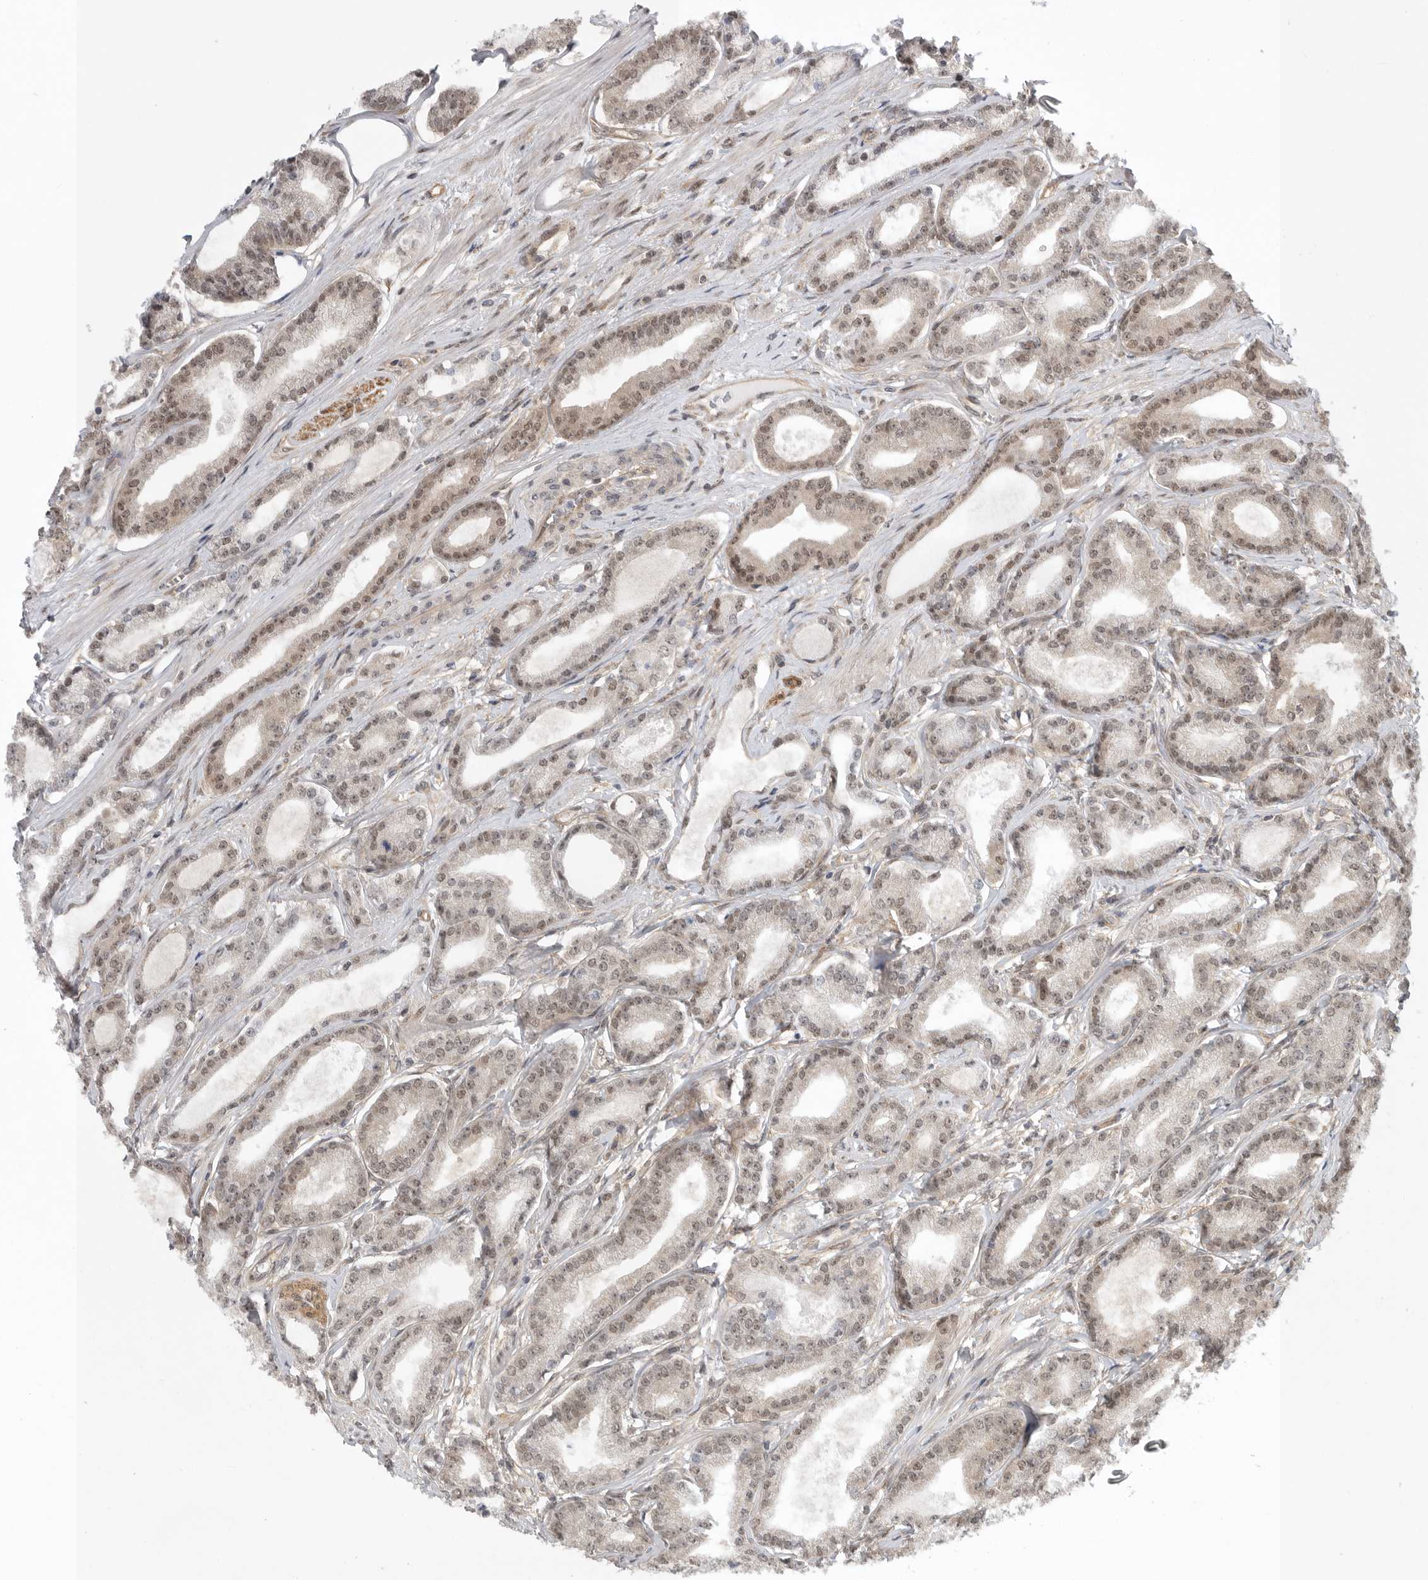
{"staining": {"intensity": "weak", "quantity": "25%-75%", "location": "nuclear"}, "tissue": "prostate cancer", "cell_type": "Tumor cells", "image_type": "cancer", "snomed": [{"axis": "morphology", "description": "Adenocarcinoma, Low grade"}, {"axis": "topography", "description": "Prostate"}], "caption": "Immunohistochemistry micrograph of neoplastic tissue: adenocarcinoma (low-grade) (prostate) stained using IHC reveals low levels of weak protein expression localized specifically in the nuclear of tumor cells, appearing as a nuclear brown color.", "gene": "VPS50", "patient": {"sex": "male", "age": 60}}